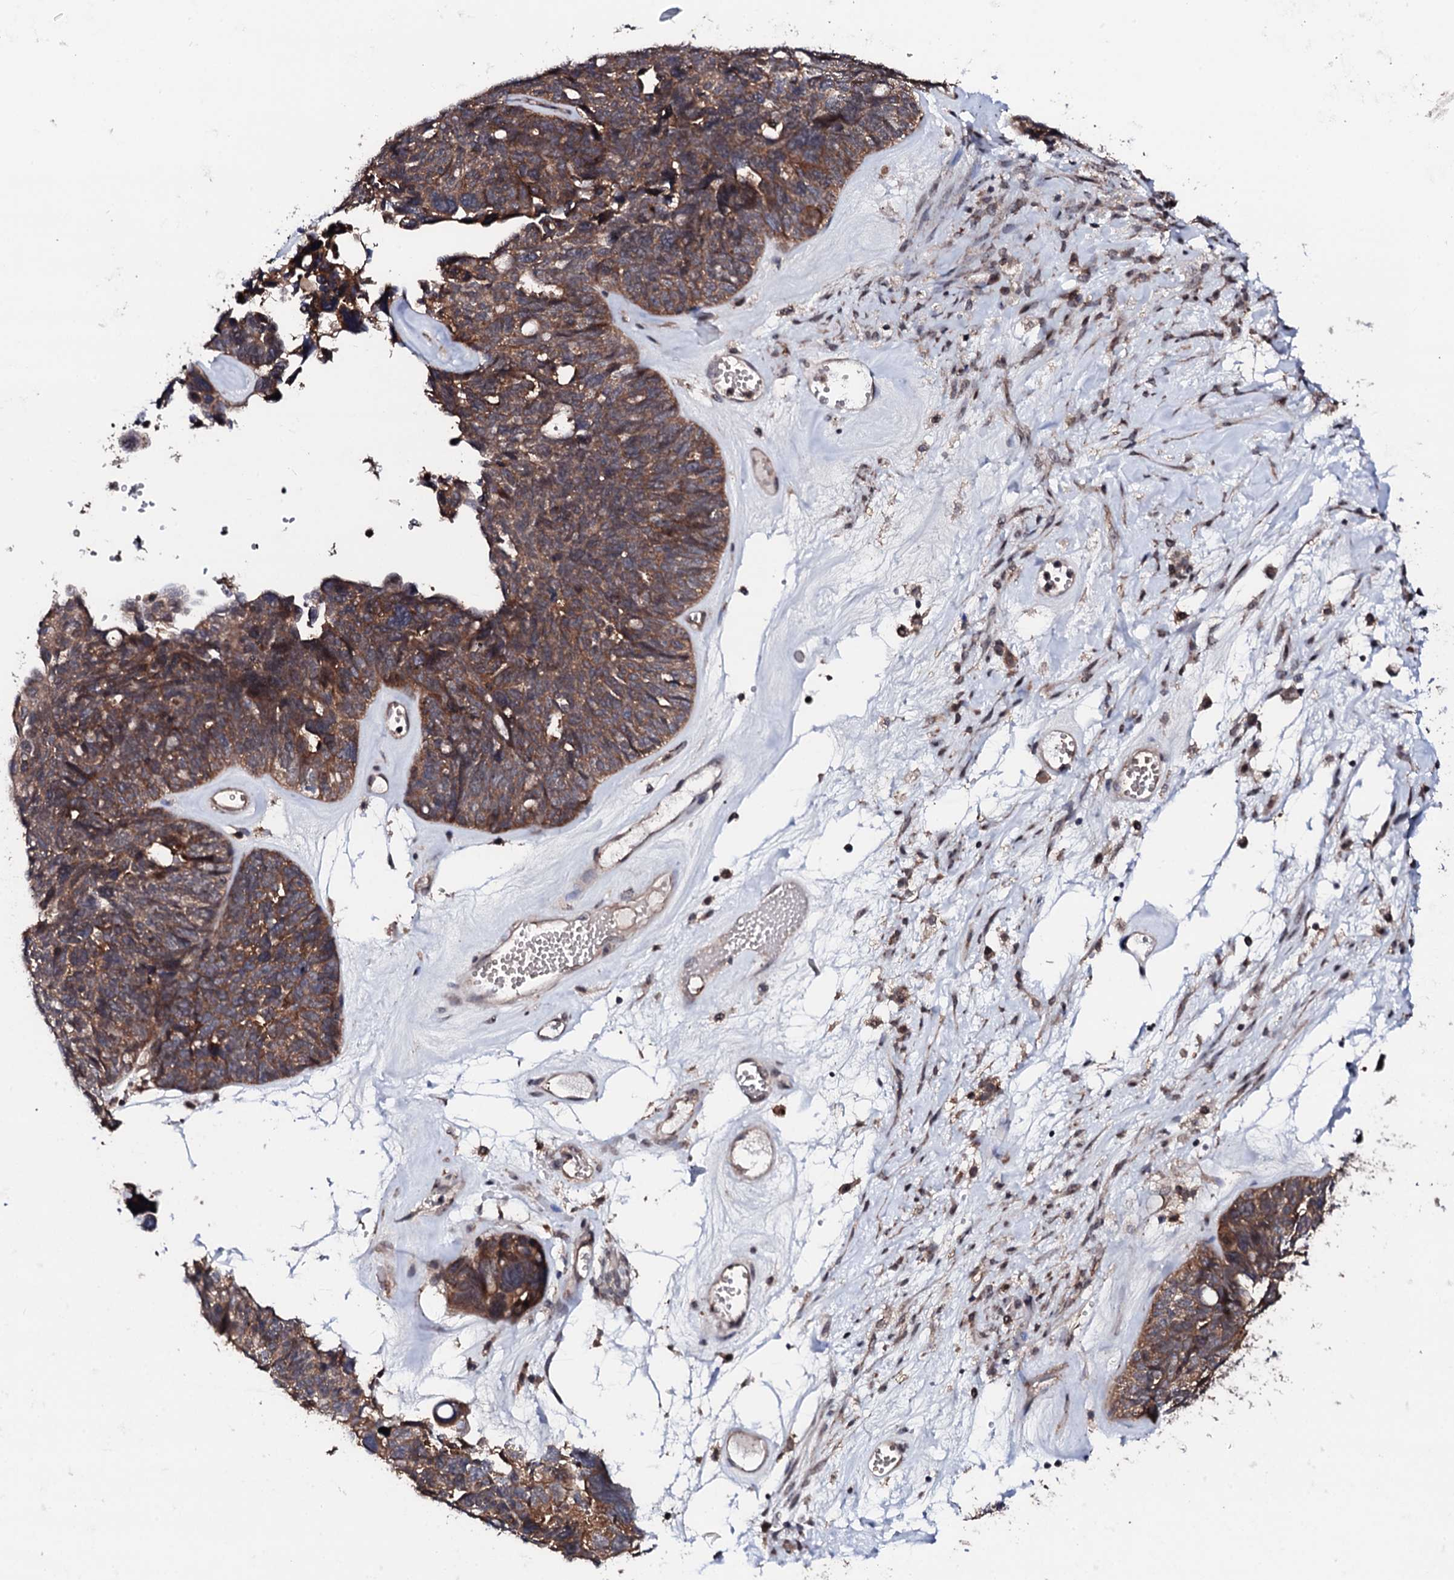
{"staining": {"intensity": "moderate", "quantity": ">75%", "location": "cytoplasmic/membranous"}, "tissue": "ovarian cancer", "cell_type": "Tumor cells", "image_type": "cancer", "snomed": [{"axis": "morphology", "description": "Cystadenocarcinoma, serous, NOS"}, {"axis": "topography", "description": "Ovary"}], "caption": "There is medium levels of moderate cytoplasmic/membranous positivity in tumor cells of ovarian cancer, as demonstrated by immunohistochemical staining (brown color).", "gene": "EDC3", "patient": {"sex": "female", "age": 79}}